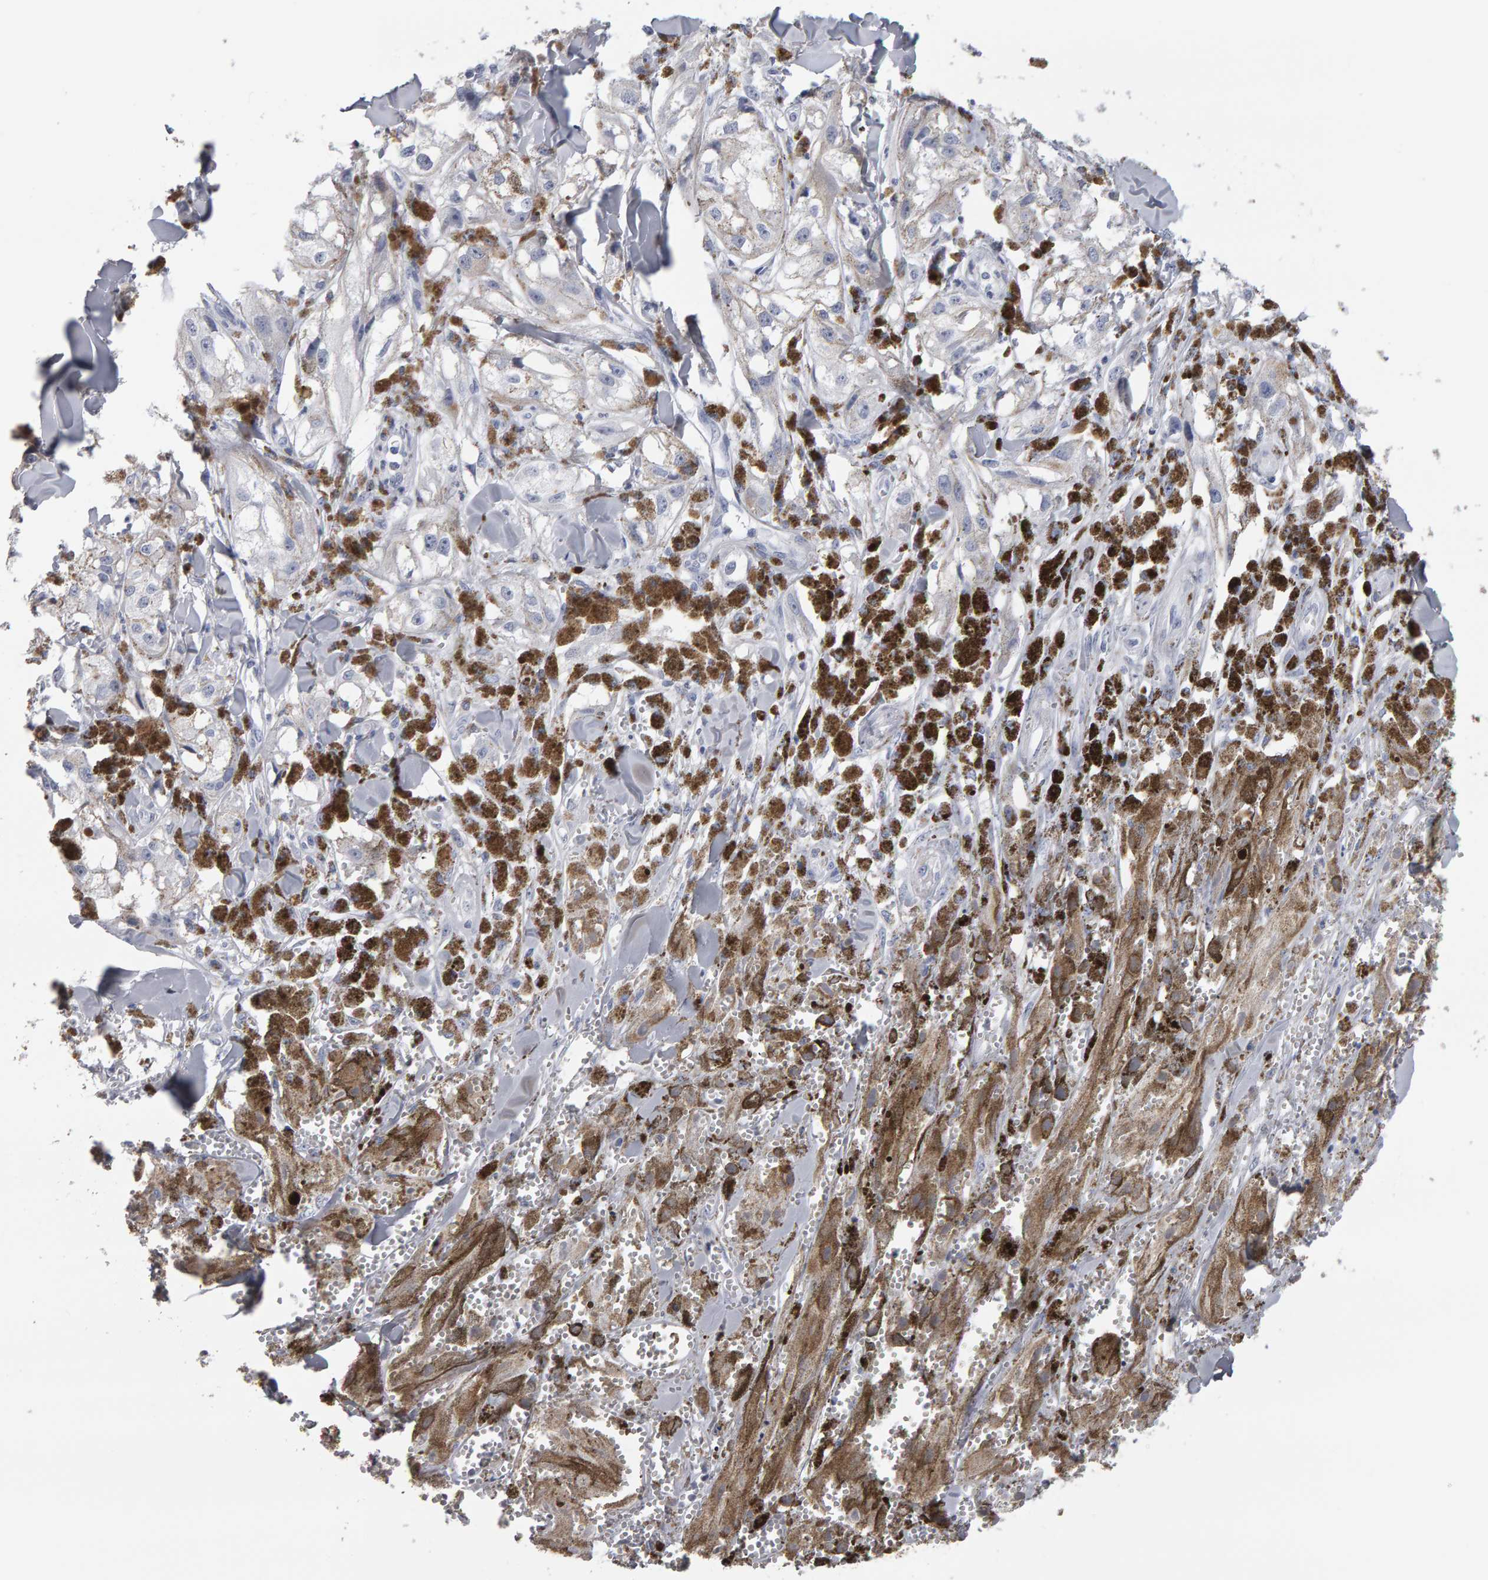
{"staining": {"intensity": "negative", "quantity": "none", "location": "none"}, "tissue": "melanoma", "cell_type": "Tumor cells", "image_type": "cancer", "snomed": [{"axis": "morphology", "description": "Malignant melanoma, NOS"}, {"axis": "topography", "description": "Skin"}], "caption": "A histopathology image of human melanoma is negative for staining in tumor cells.", "gene": "CD38", "patient": {"sex": "male", "age": 88}}